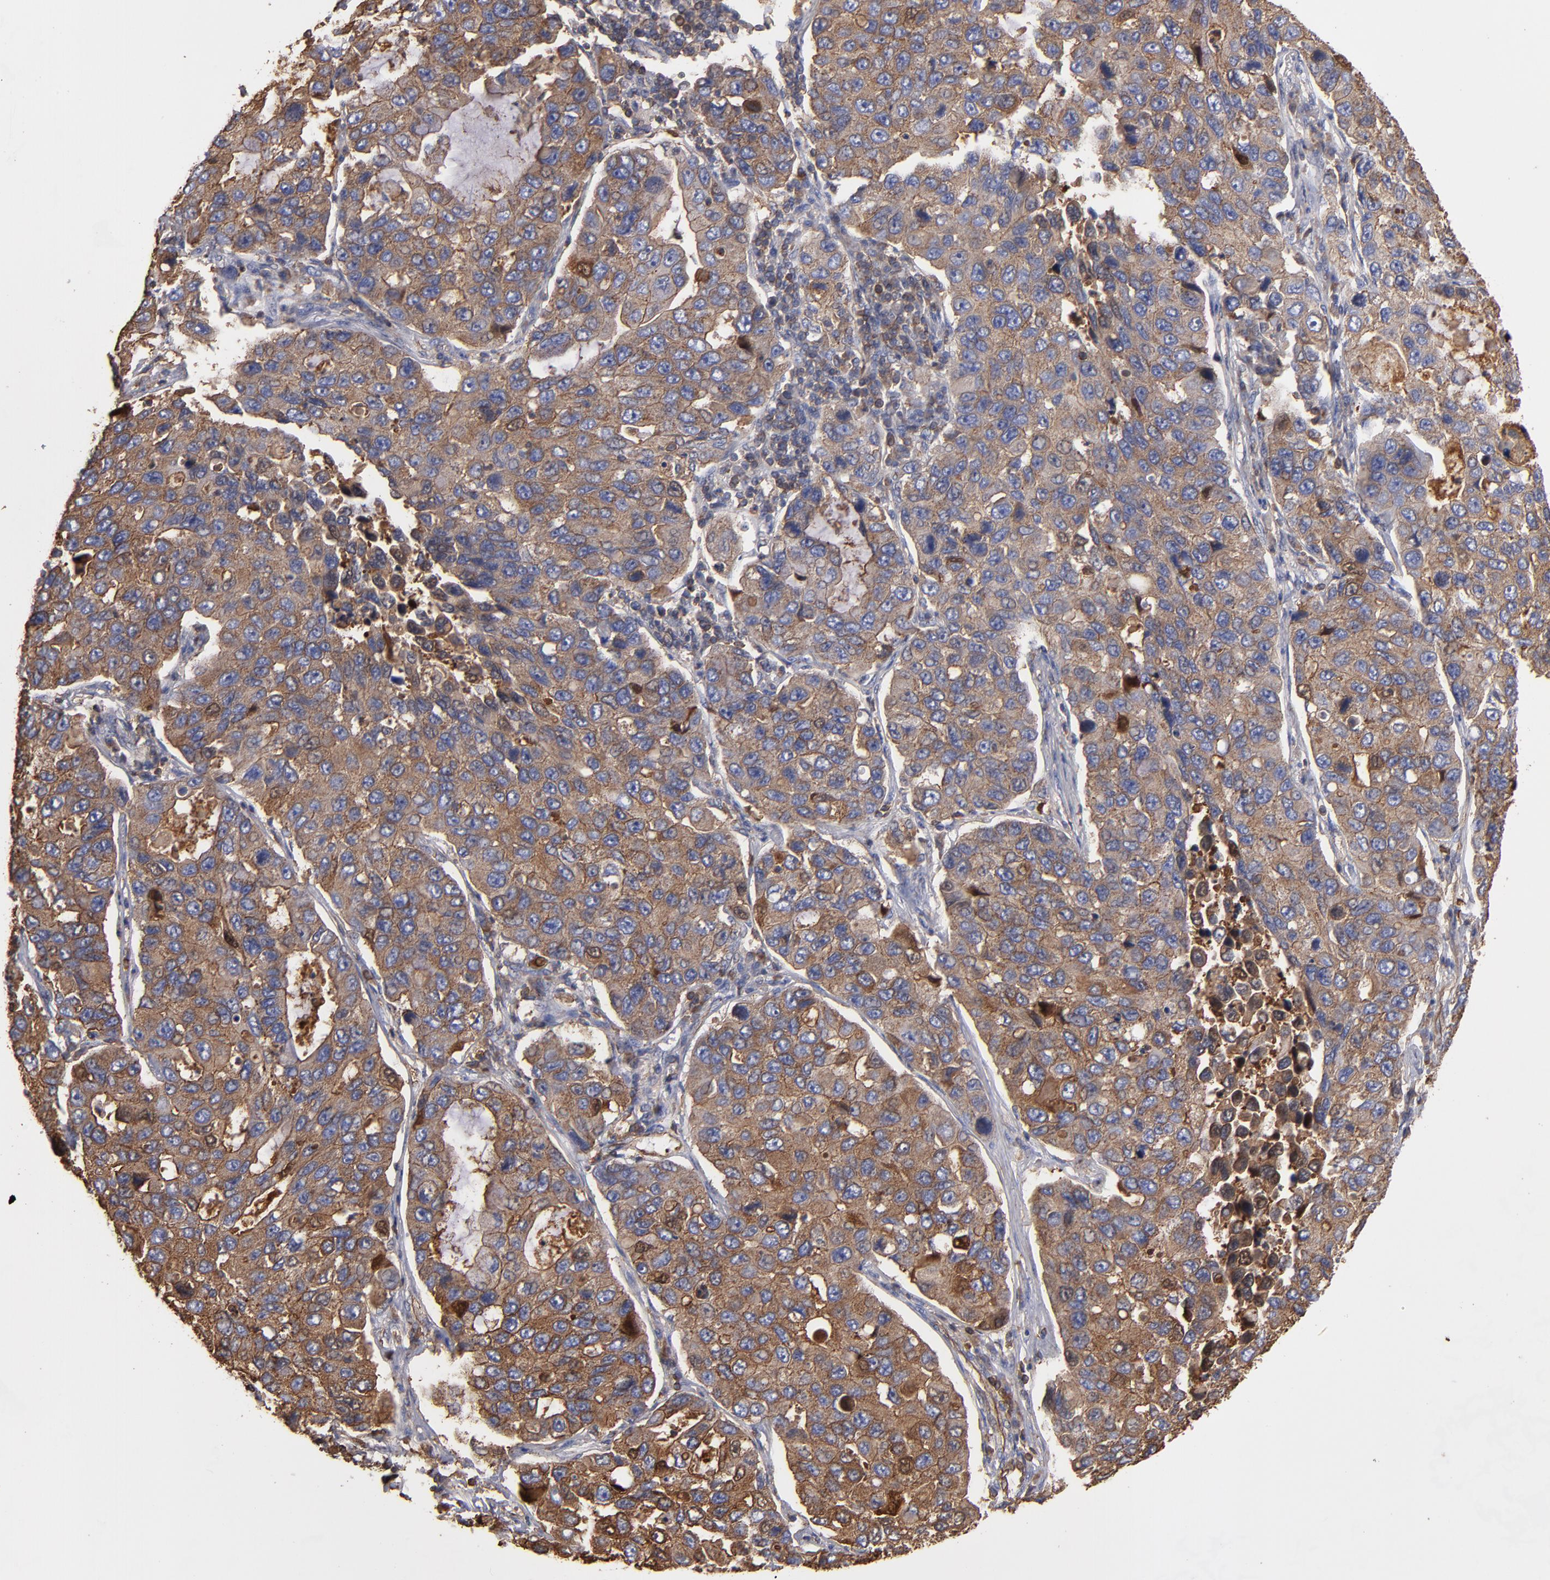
{"staining": {"intensity": "moderate", "quantity": ">75%", "location": "cytoplasmic/membranous"}, "tissue": "lung cancer", "cell_type": "Tumor cells", "image_type": "cancer", "snomed": [{"axis": "morphology", "description": "Adenocarcinoma, NOS"}, {"axis": "topography", "description": "Lung"}], "caption": "Lung cancer (adenocarcinoma) stained with immunohistochemistry demonstrates moderate cytoplasmic/membranous staining in about >75% of tumor cells.", "gene": "ACTN4", "patient": {"sex": "male", "age": 64}}